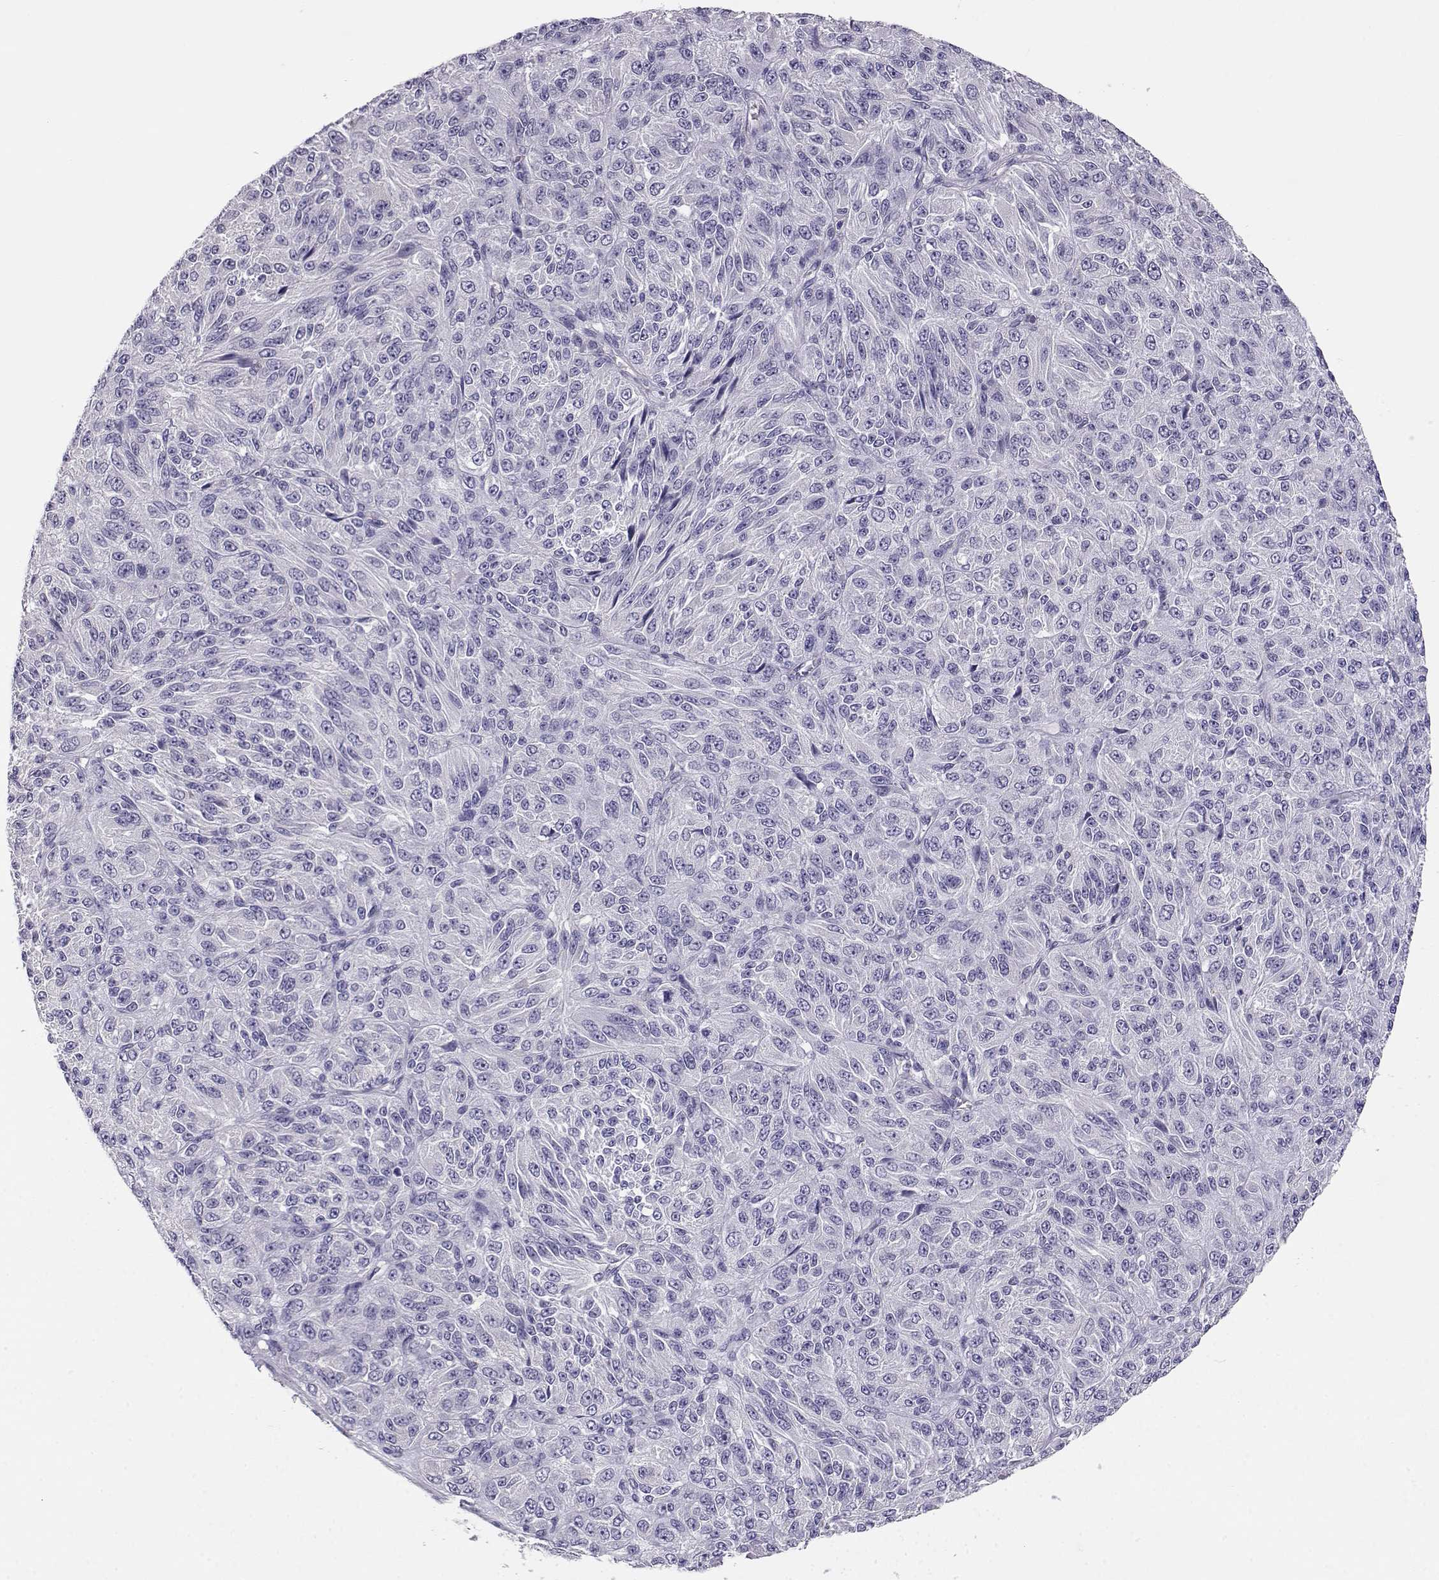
{"staining": {"intensity": "negative", "quantity": "none", "location": "none"}, "tissue": "melanoma", "cell_type": "Tumor cells", "image_type": "cancer", "snomed": [{"axis": "morphology", "description": "Malignant melanoma, Metastatic site"}, {"axis": "topography", "description": "Brain"}], "caption": "Tumor cells show no significant expression in malignant melanoma (metastatic site).", "gene": "ENDOU", "patient": {"sex": "female", "age": 56}}